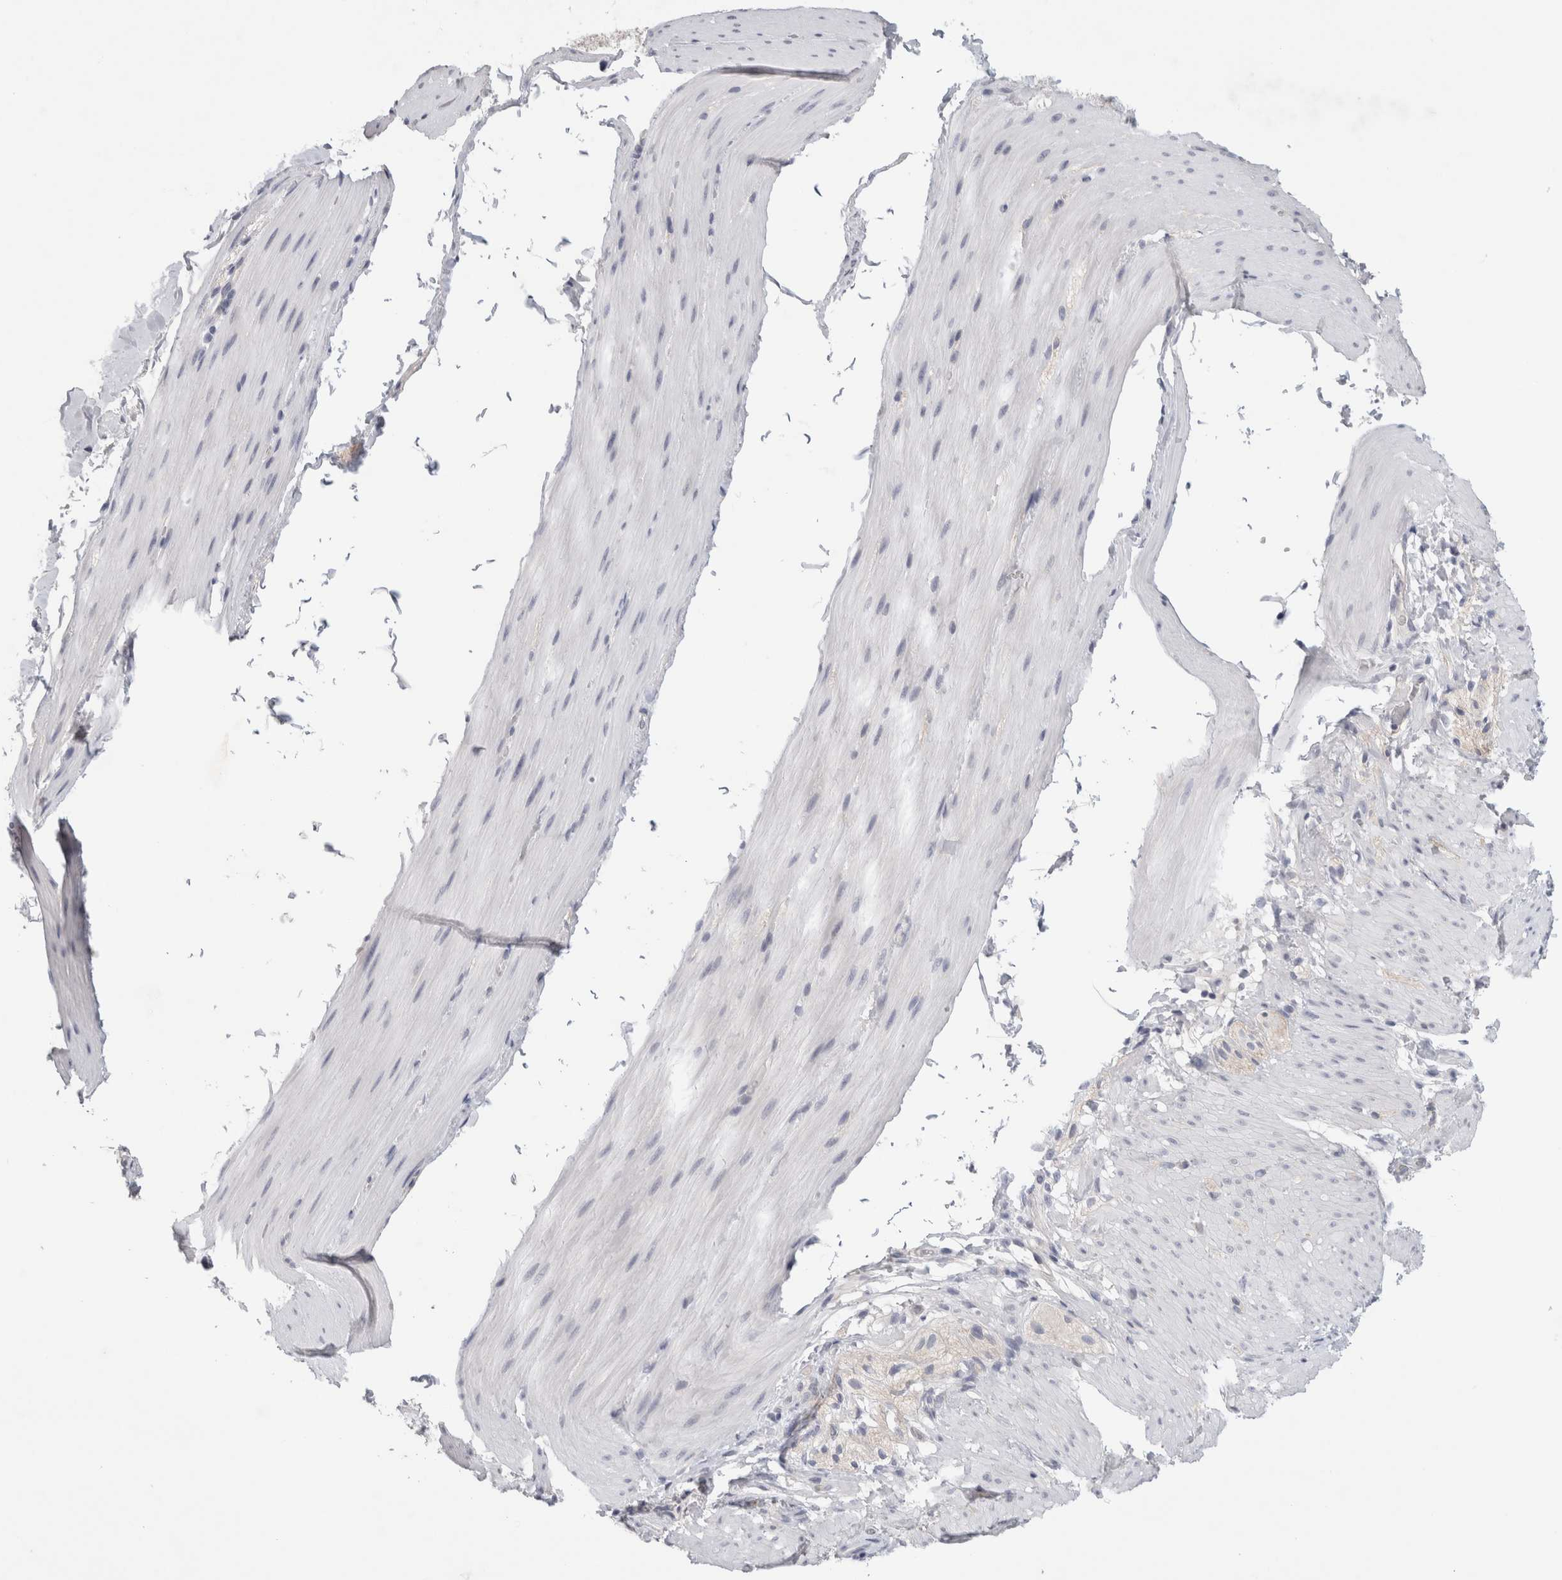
{"staining": {"intensity": "negative", "quantity": "none", "location": "none"}, "tissue": "smooth muscle", "cell_type": "Smooth muscle cells", "image_type": "normal", "snomed": [{"axis": "morphology", "description": "Normal tissue, NOS"}, {"axis": "topography", "description": "Smooth muscle"}, {"axis": "topography", "description": "Small intestine"}], "caption": "This image is of benign smooth muscle stained with immunohistochemistry to label a protein in brown with the nuclei are counter-stained blue. There is no staining in smooth muscle cells. (Brightfield microscopy of DAB immunohistochemistry (IHC) at high magnification).", "gene": "TONSL", "patient": {"sex": "female", "age": 84}}